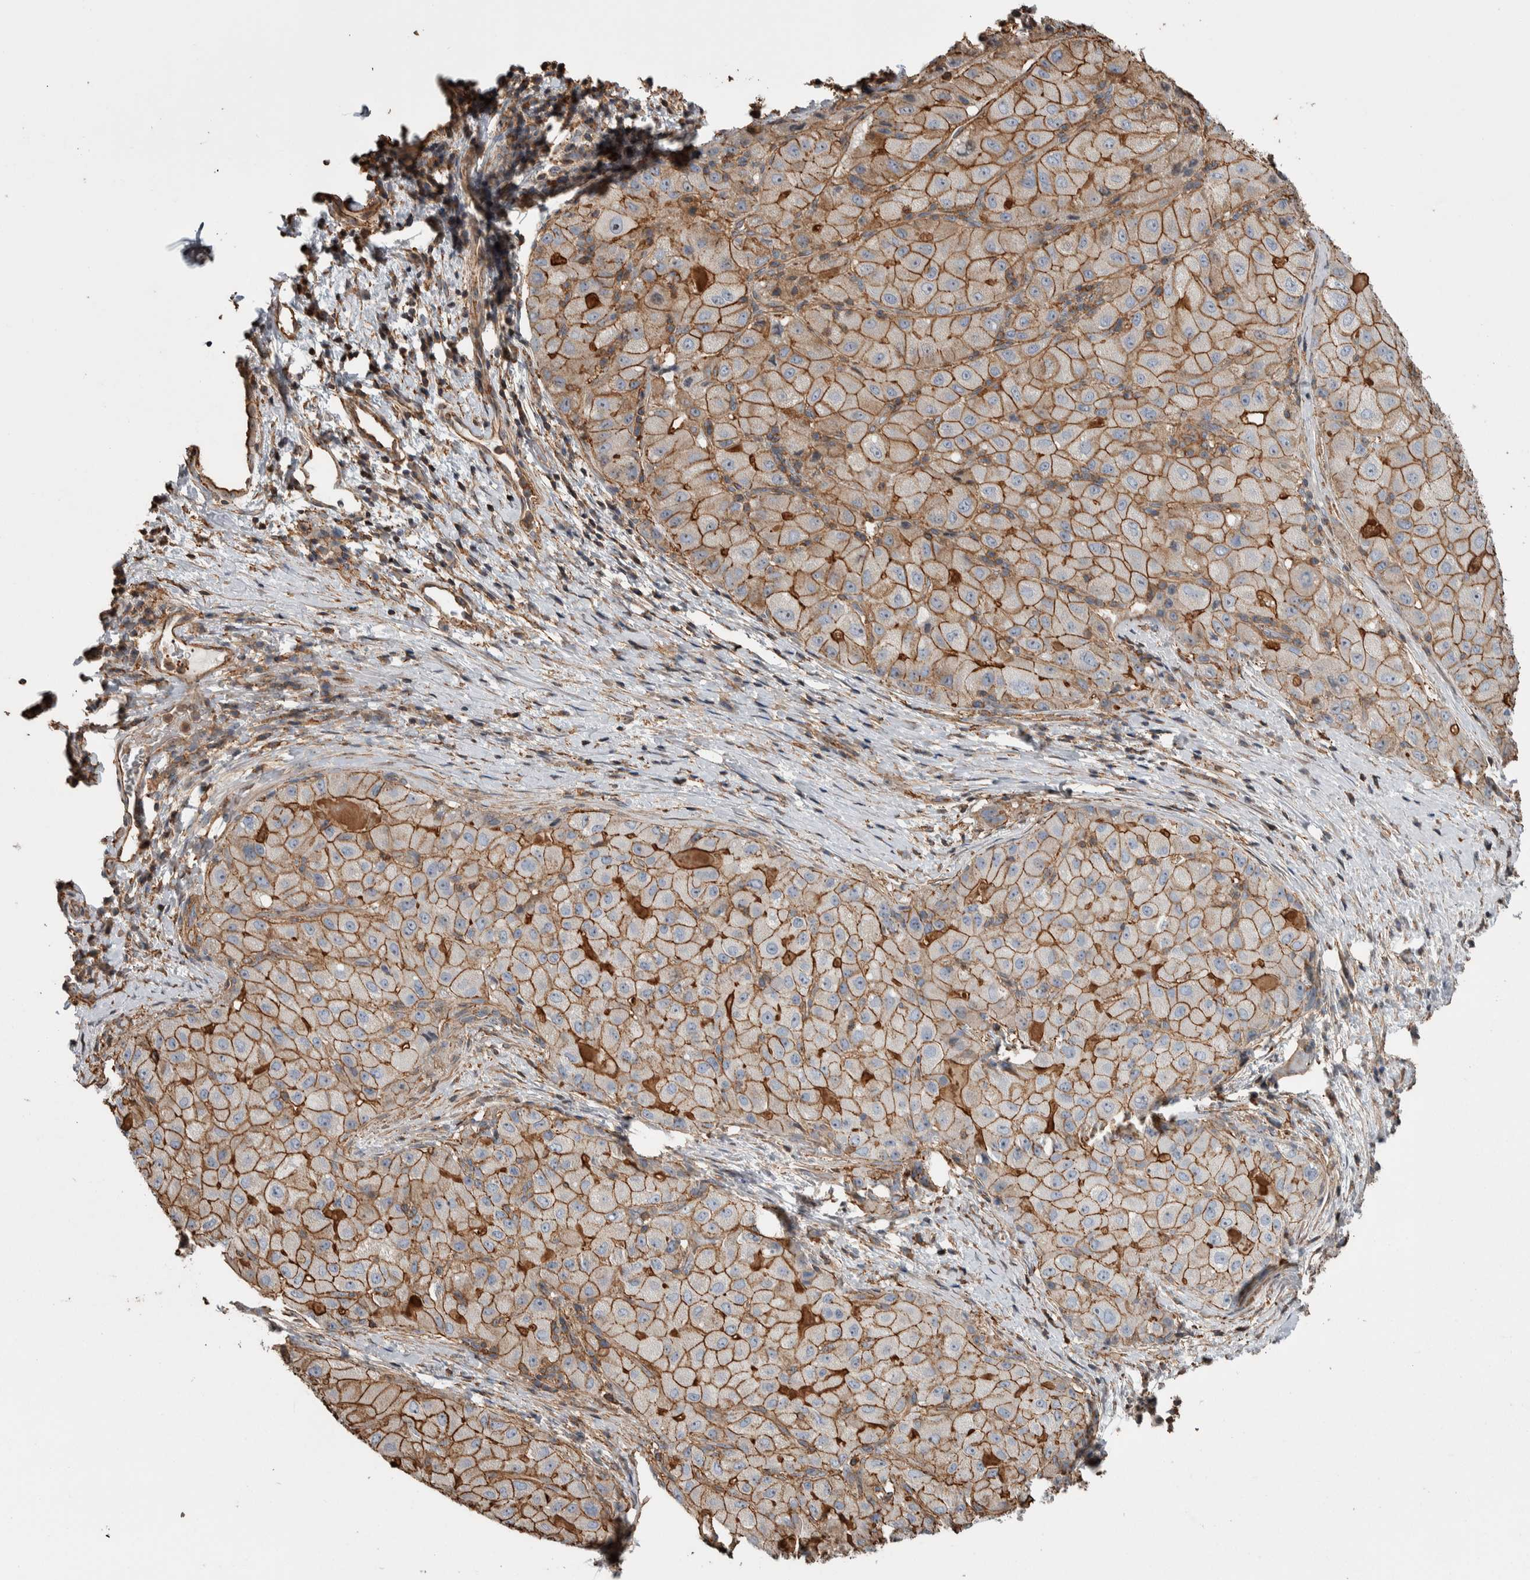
{"staining": {"intensity": "moderate", "quantity": ">75%", "location": "cytoplasmic/membranous"}, "tissue": "liver cancer", "cell_type": "Tumor cells", "image_type": "cancer", "snomed": [{"axis": "morphology", "description": "Carcinoma, Hepatocellular, NOS"}, {"axis": "topography", "description": "Liver"}], "caption": "Immunohistochemistry photomicrograph of neoplastic tissue: liver cancer (hepatocellular carcinoma) stained using immunohistochemistry reveals medium levels of moderate protein expression localized specifically in the cytoplasmic/membranous of tumor cells, appearing as a cytoplasmic/membranous brown color.", "gene": "ENPP2", "patient": {"sex": "male", "age": 80}}